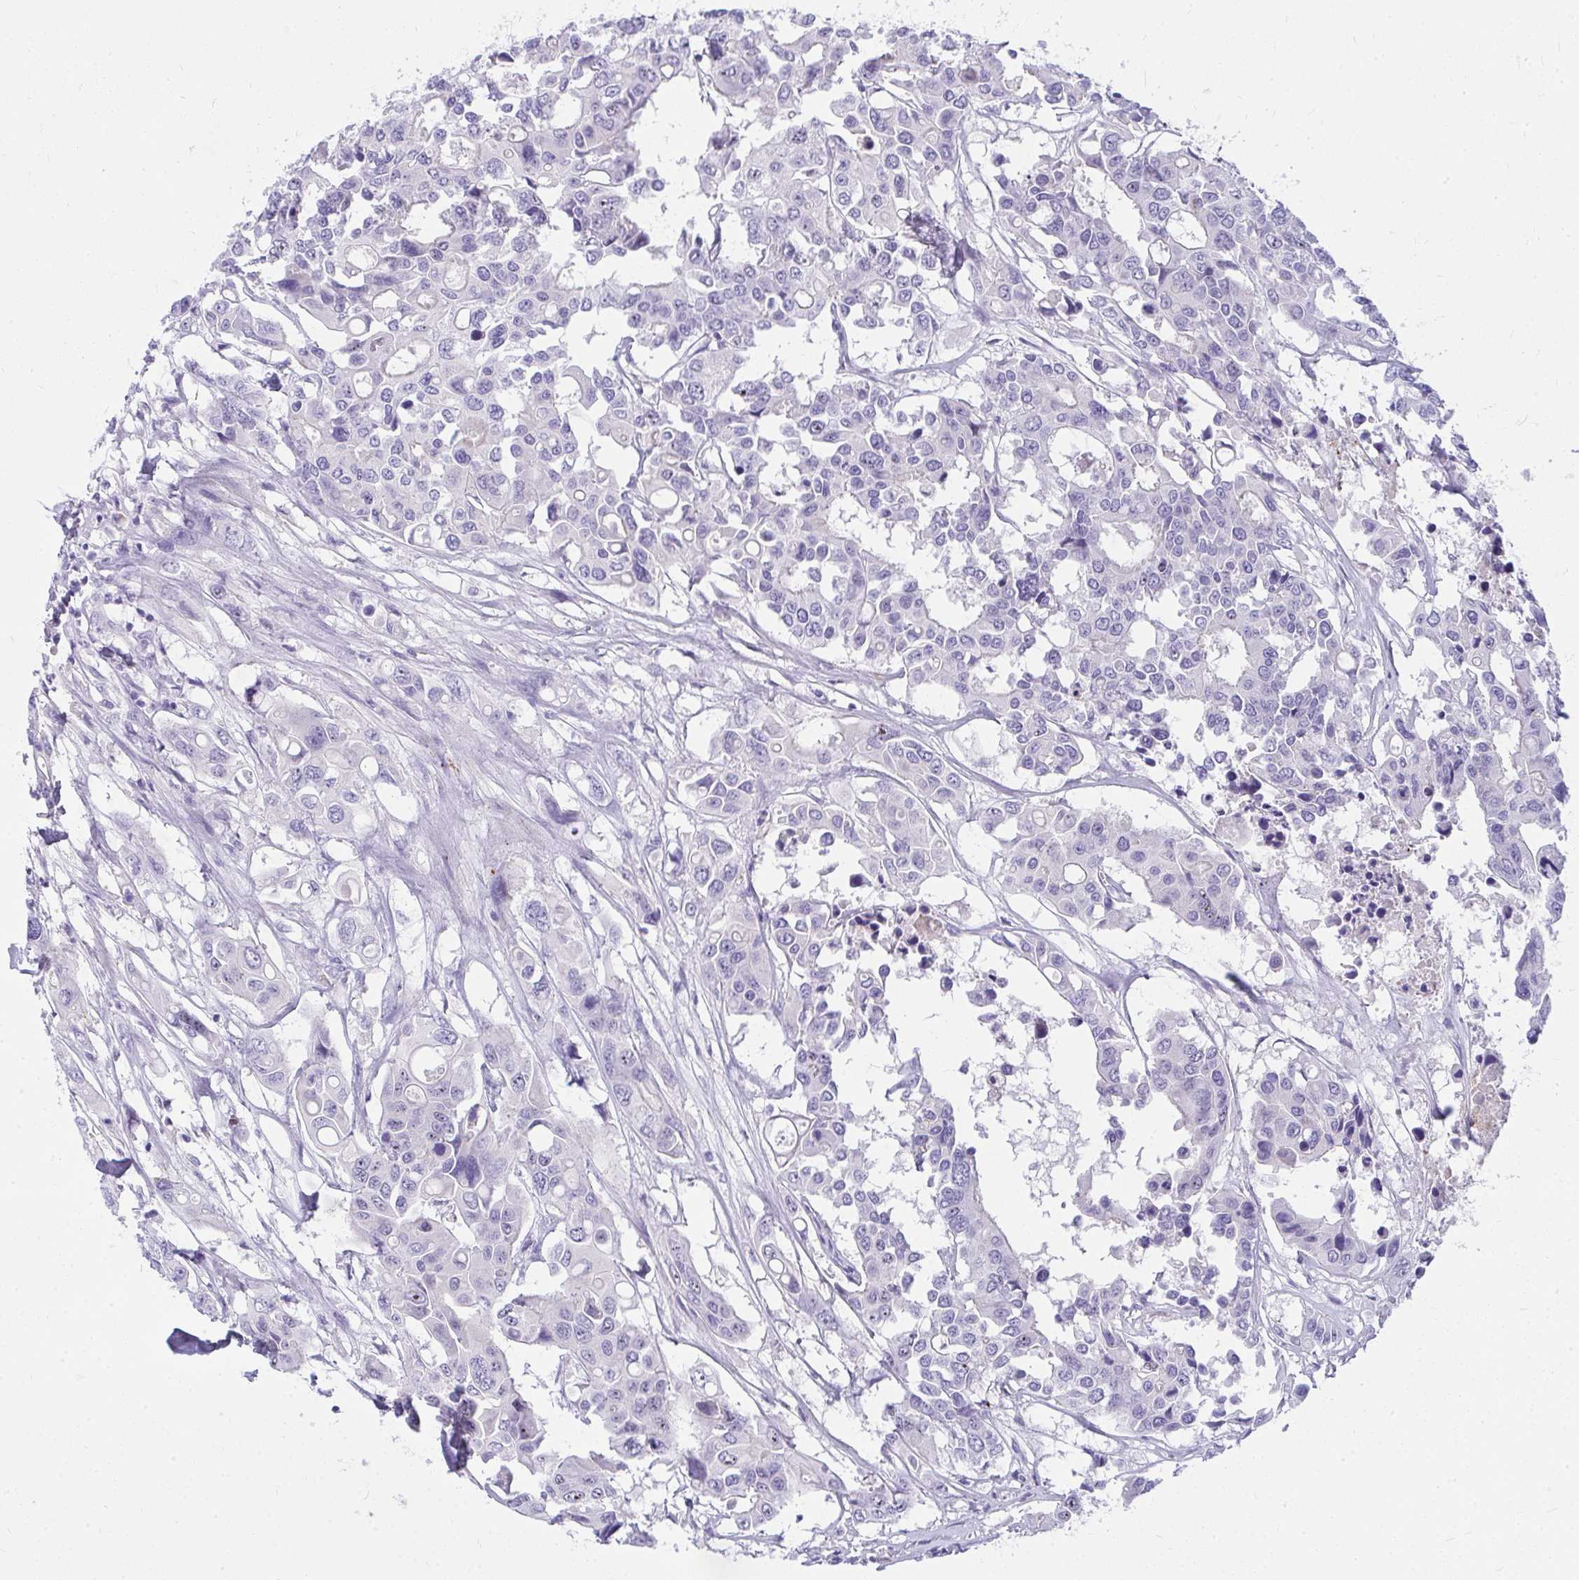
{"staining": {"intensity": "negative", "quantity": "none", "location": "none"}, "tissue": "colorectal cancer", "cell_type": "Tumor cells", "image_type": "cancer", "snomed": [{"axis": "morphology", "description": "Adenocarcinoma, NOS"}, {"axis": "topography", "description": "Colon"}], "caption": "Immunohistochemical staining of human colorectal cancer exhibits no significant staining in tumor cells. (Immunohistochemistry, brightfield microscopy, high magnification).", "gene": "LRRC36", "patient": {"sex": "male", "age": 77}}